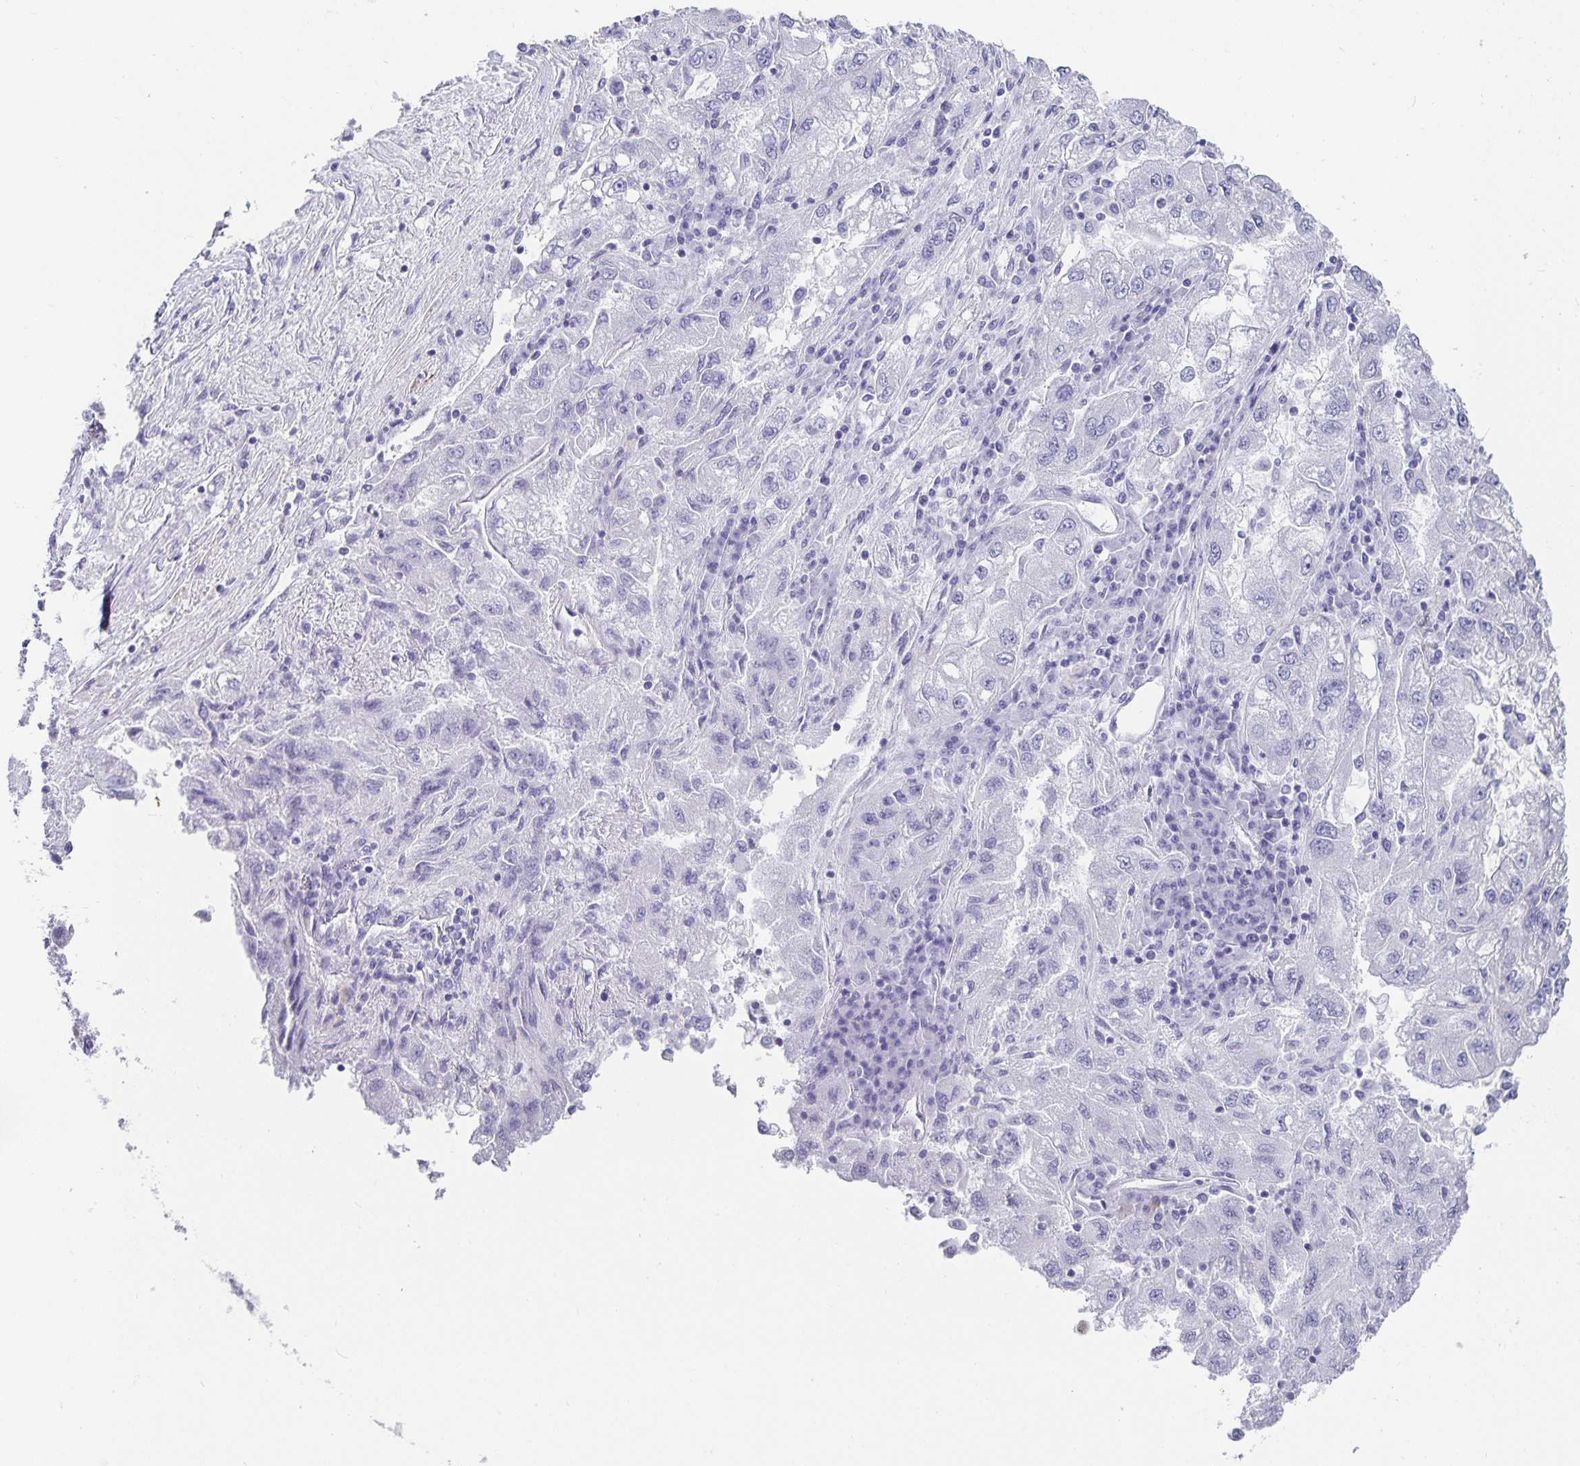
{"staining": {"intensity": "negative", "quantity": "none", "location": "none"}, "tissue": "lung cancer", "cell_type": "Tumor cells", "image_type": "cancer", "snomed": [{"axis": "morphology", "description": "Adenocarcinoma, NOS"}, {"axis": "morphology", "description": "Adenocarcinoma primary or metastatic"}, {"axis": "topography", "description": "Lung"}], "caption": "Photomicrograph shows no significant protein positivity in tumor cells of lung cancer (adenocarcinoma primary or metastatic). Brightfield microscopy of IHC stained with DAB (3,3'-diaminobenzidine) (brown) and hematoxylin (blue), captured at high magnification.", "gene": "CHGA", "patient": {"sex": "male", "age": 74}}